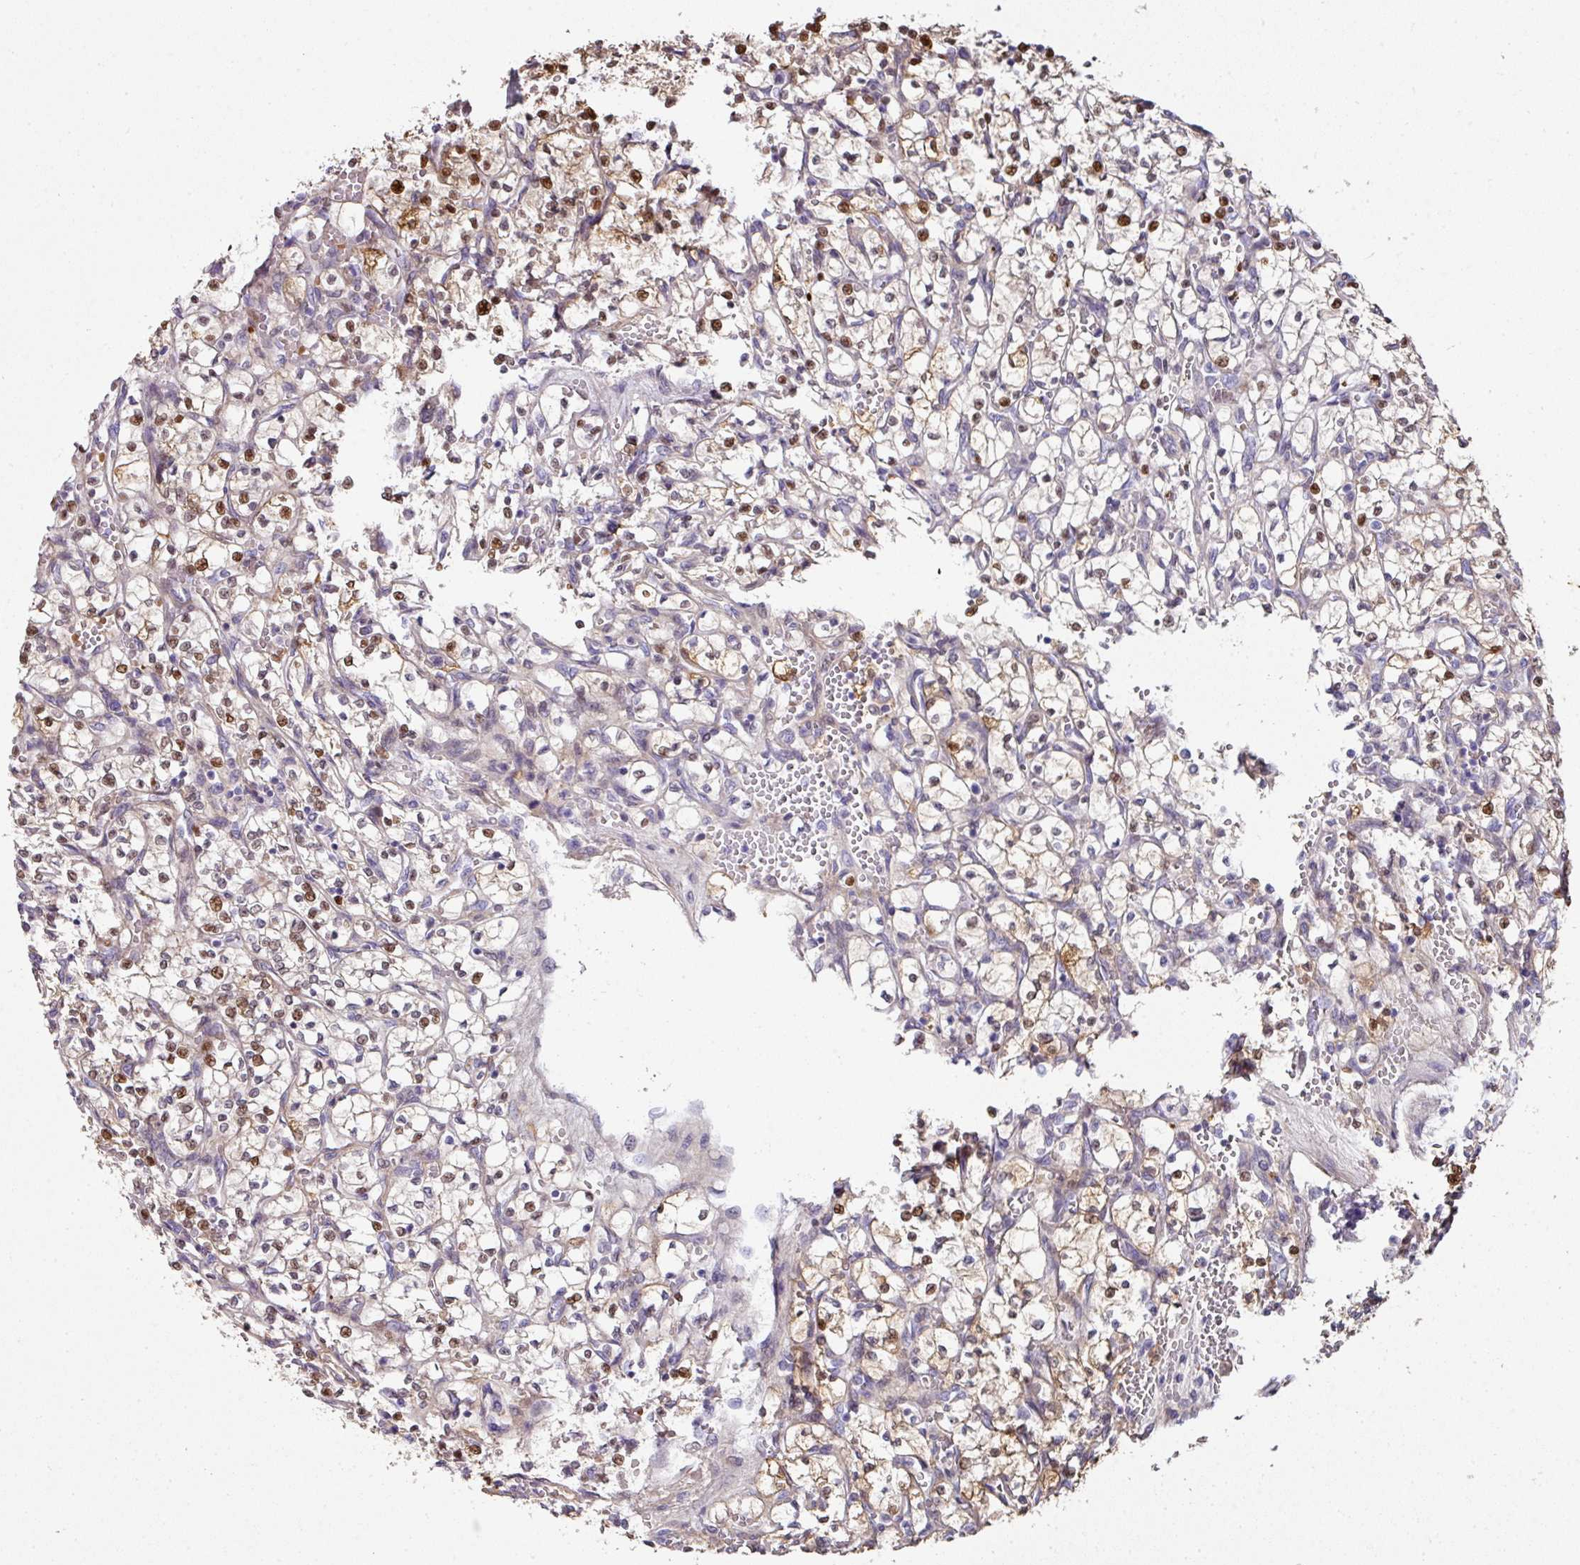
{"staining": {"intensity": "moderate", "quantity": "25%-75%", "location": "nuclear"}, "tissue": "renal cancer", "cell_type": "Tumor cells", "image_type": "cancer", "snomed": [{"axis": "morphology", "description": "Adenocarcinoma, NOS"}, {"axis": "topography", "description": "Kidney"}], "caption": "Immunohistochemistry (IHC) of renal cancer (adenocarcinoma) reveals medium levels of moderate nuclear expression in about 25%-75% of tumor cells.", "gene": "ANKRD18A", "patient": {"sex": "female", "age": 64}}